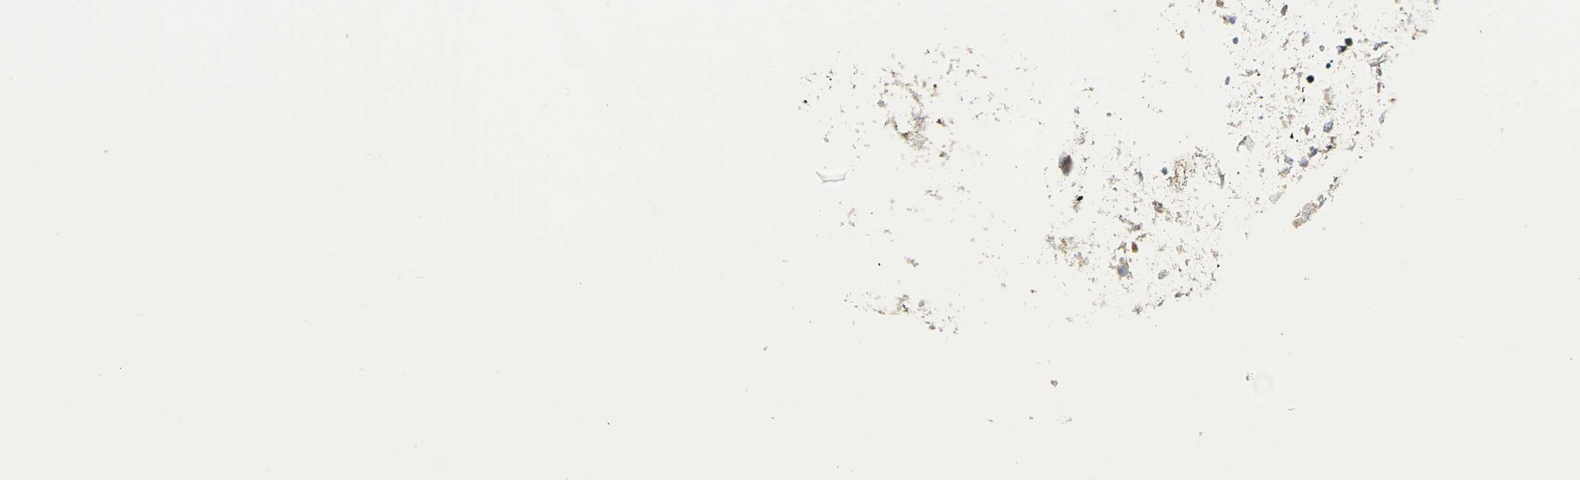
{"staining": {"intensity": "moderate", "quantity": ">75%", "location": "cytoplasmic/membranous"}, "tissue": "prostate cancer", "cell_type": "Tumor cells", "image_type": "cancer", "snomed": [{"axis": "morphology", "description": "Adenocarcinoma, High grade"}, {"axis": "topography", "description": "Prostate"}], "caption": "Immunohistochemical staining of human prostate adenocarcinoma (high-grade) demonstrates moderate cytoplasmic/membranous protein positivity in approximately >75% of tumor cells.", "gene": "YBX1", "patient": {"sex": "male", "age": 64}}